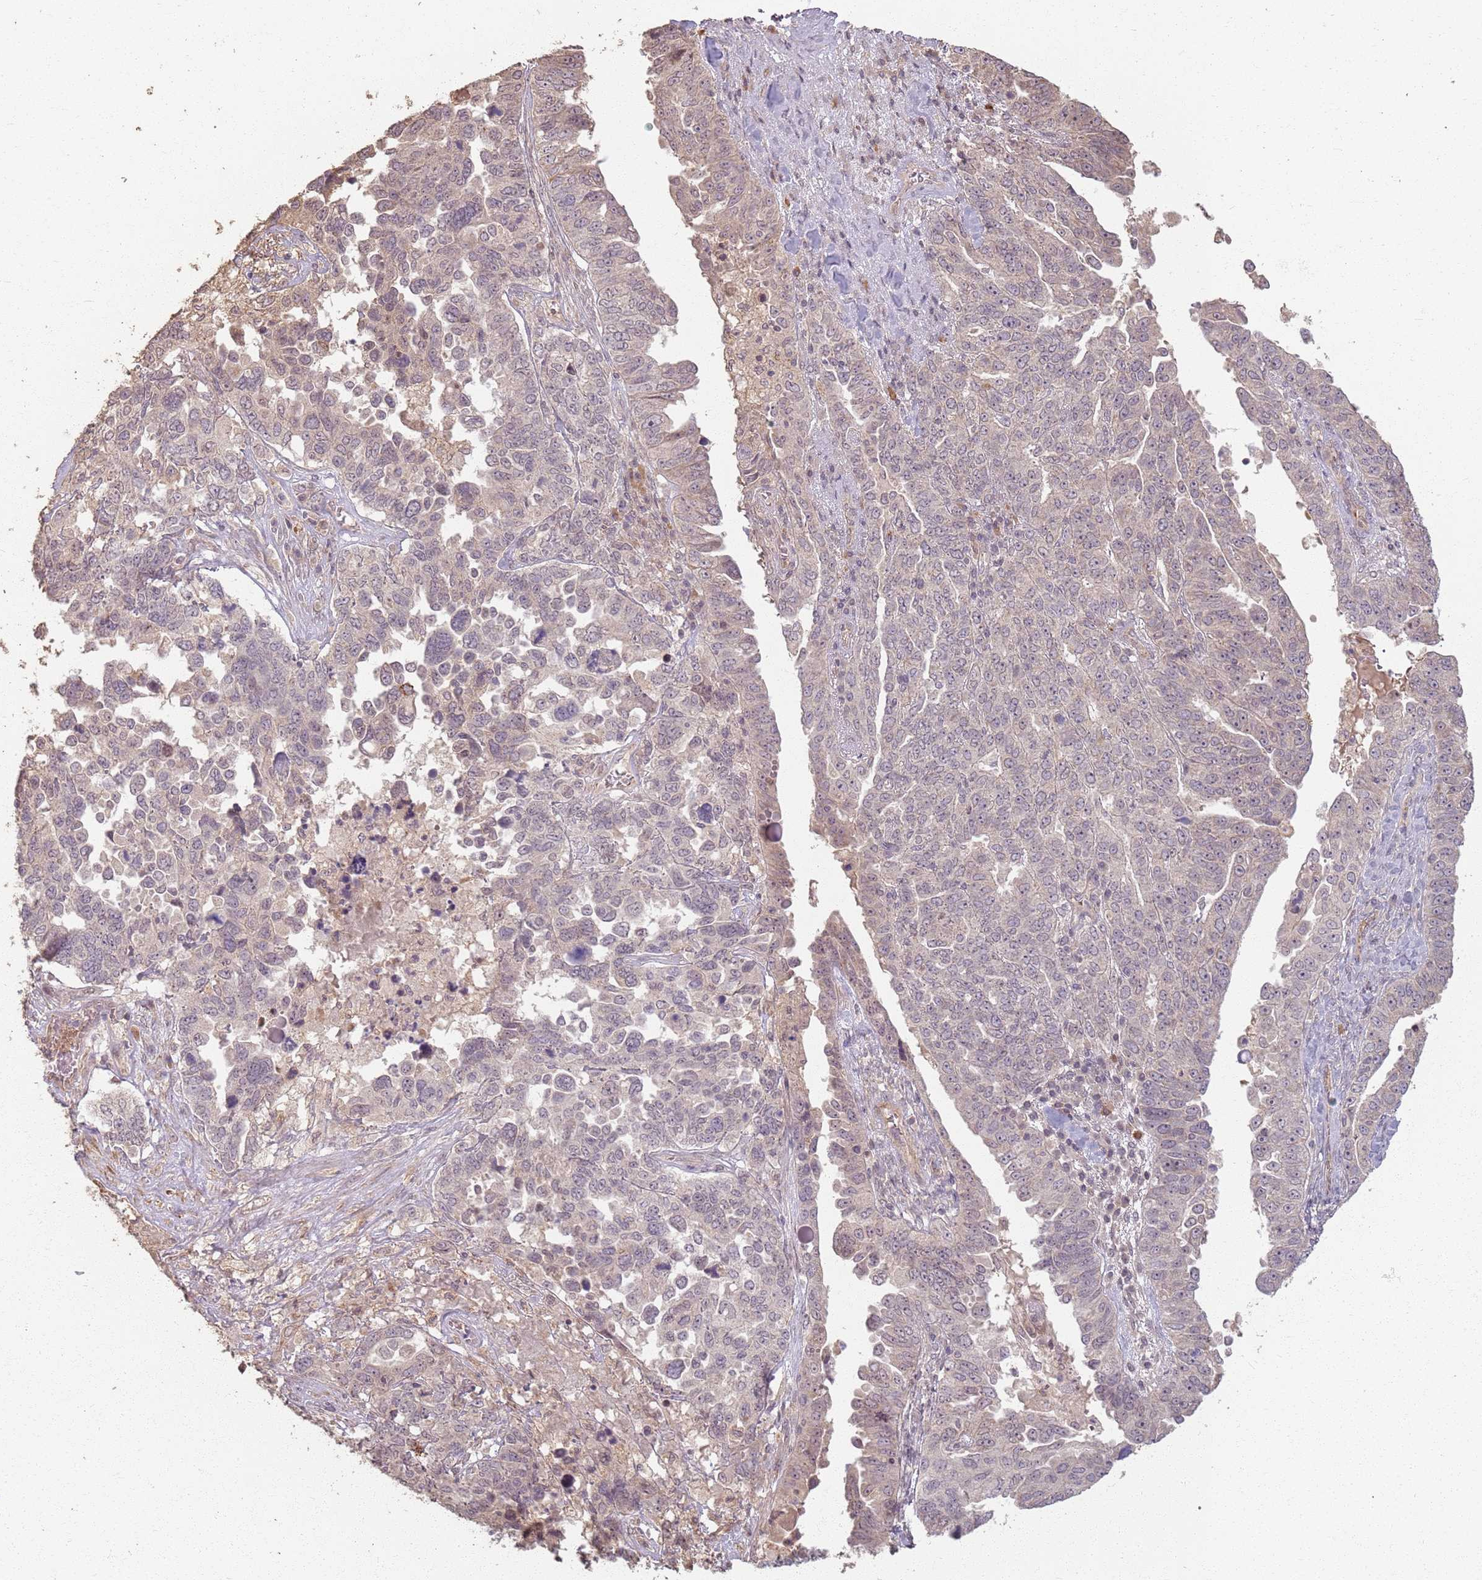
{"staining": {"intensity": "weak", "quantity": "<25%", "location": "cytoplasmic/membranous"}, "tissue": "ovarian cancer", "cell_type": "Tumor cells", "image_type": "cancer", "snomed": [{"axis": "morphology", "description": "Carcinoma, endometroid"}, {"axis": "topography", "description": "Ovary"}], "caption": "High magnification brightfield microscopy of endometroid carcinoma (ovarian) stained with DAB (brown) and counterstained with hematoxylin (blue): tumor cells show no significant positivity. The staining was performed using DAB (3,3'-diaminobenzidine) to visualize the protein expression in brown, while the nuclei were stained in blue with hematoxylin (Magnification: 20x).", "gene": "CCDC168", "patient": {"sex": "female", "age": 62}}